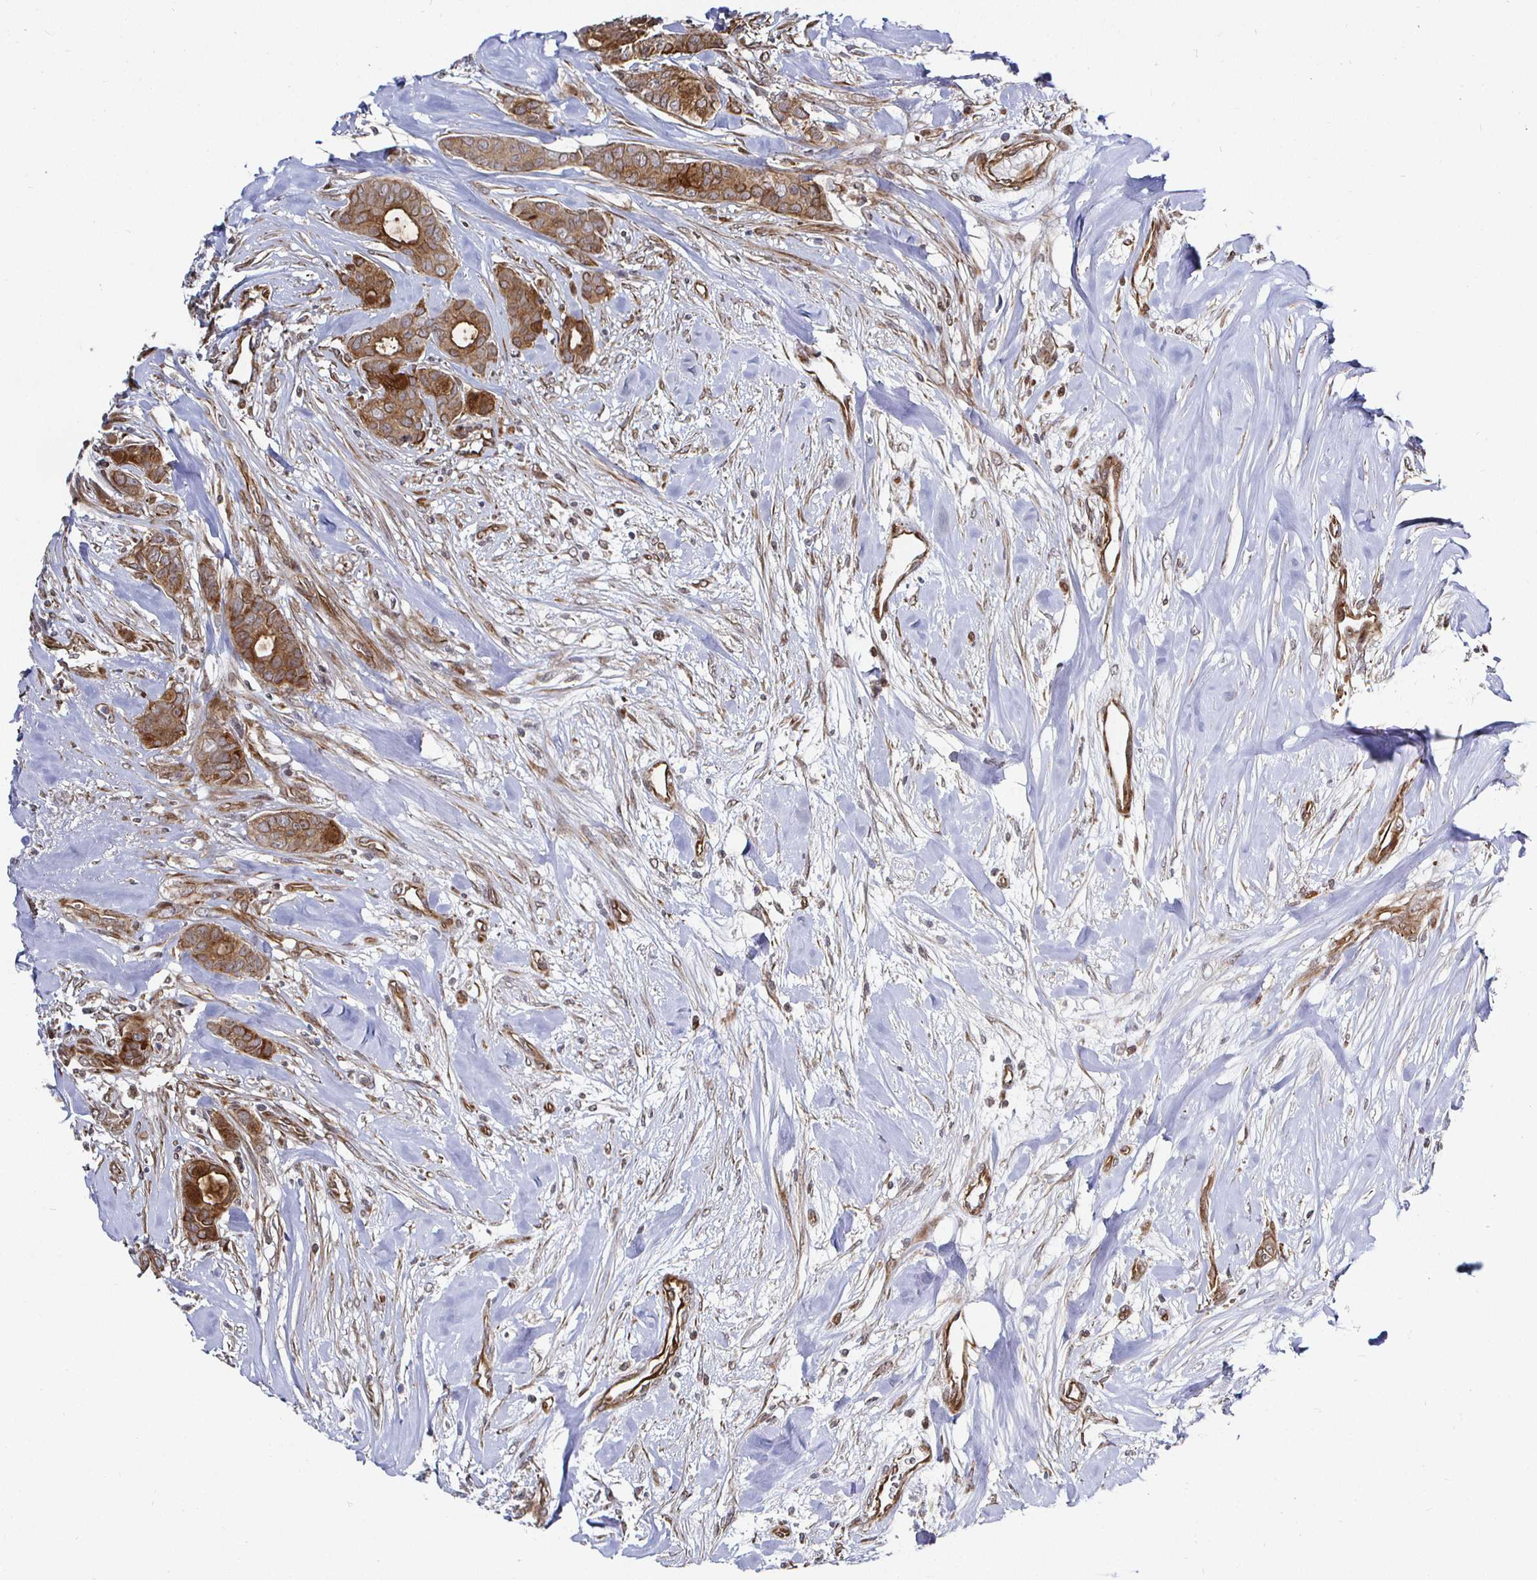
{"staining": {"intensity": "moderate", "quantity": ">75%", "location": "cytoplasmic/membranous"}, "tissue": "breast cancer", "cell_type": "Tumor cells", "image_type": "cancer", "snomed": [{"axis": "morphology", "description": "Duct carcinoma"}, {"axis": "topography", "description": "Breast"}], "caption": "The histopathology image shows immunohistochemical staining of infiltrating ductal carcinoma (breast). There is moderate cytoplasmic/membranous staining is identified in about >75% of tumor cells. (brown staining indicates protein expression, while blue staining denotes nuclei).", "gene": "TBKBP1", "patient": {"sex": "female", "age": 84}}